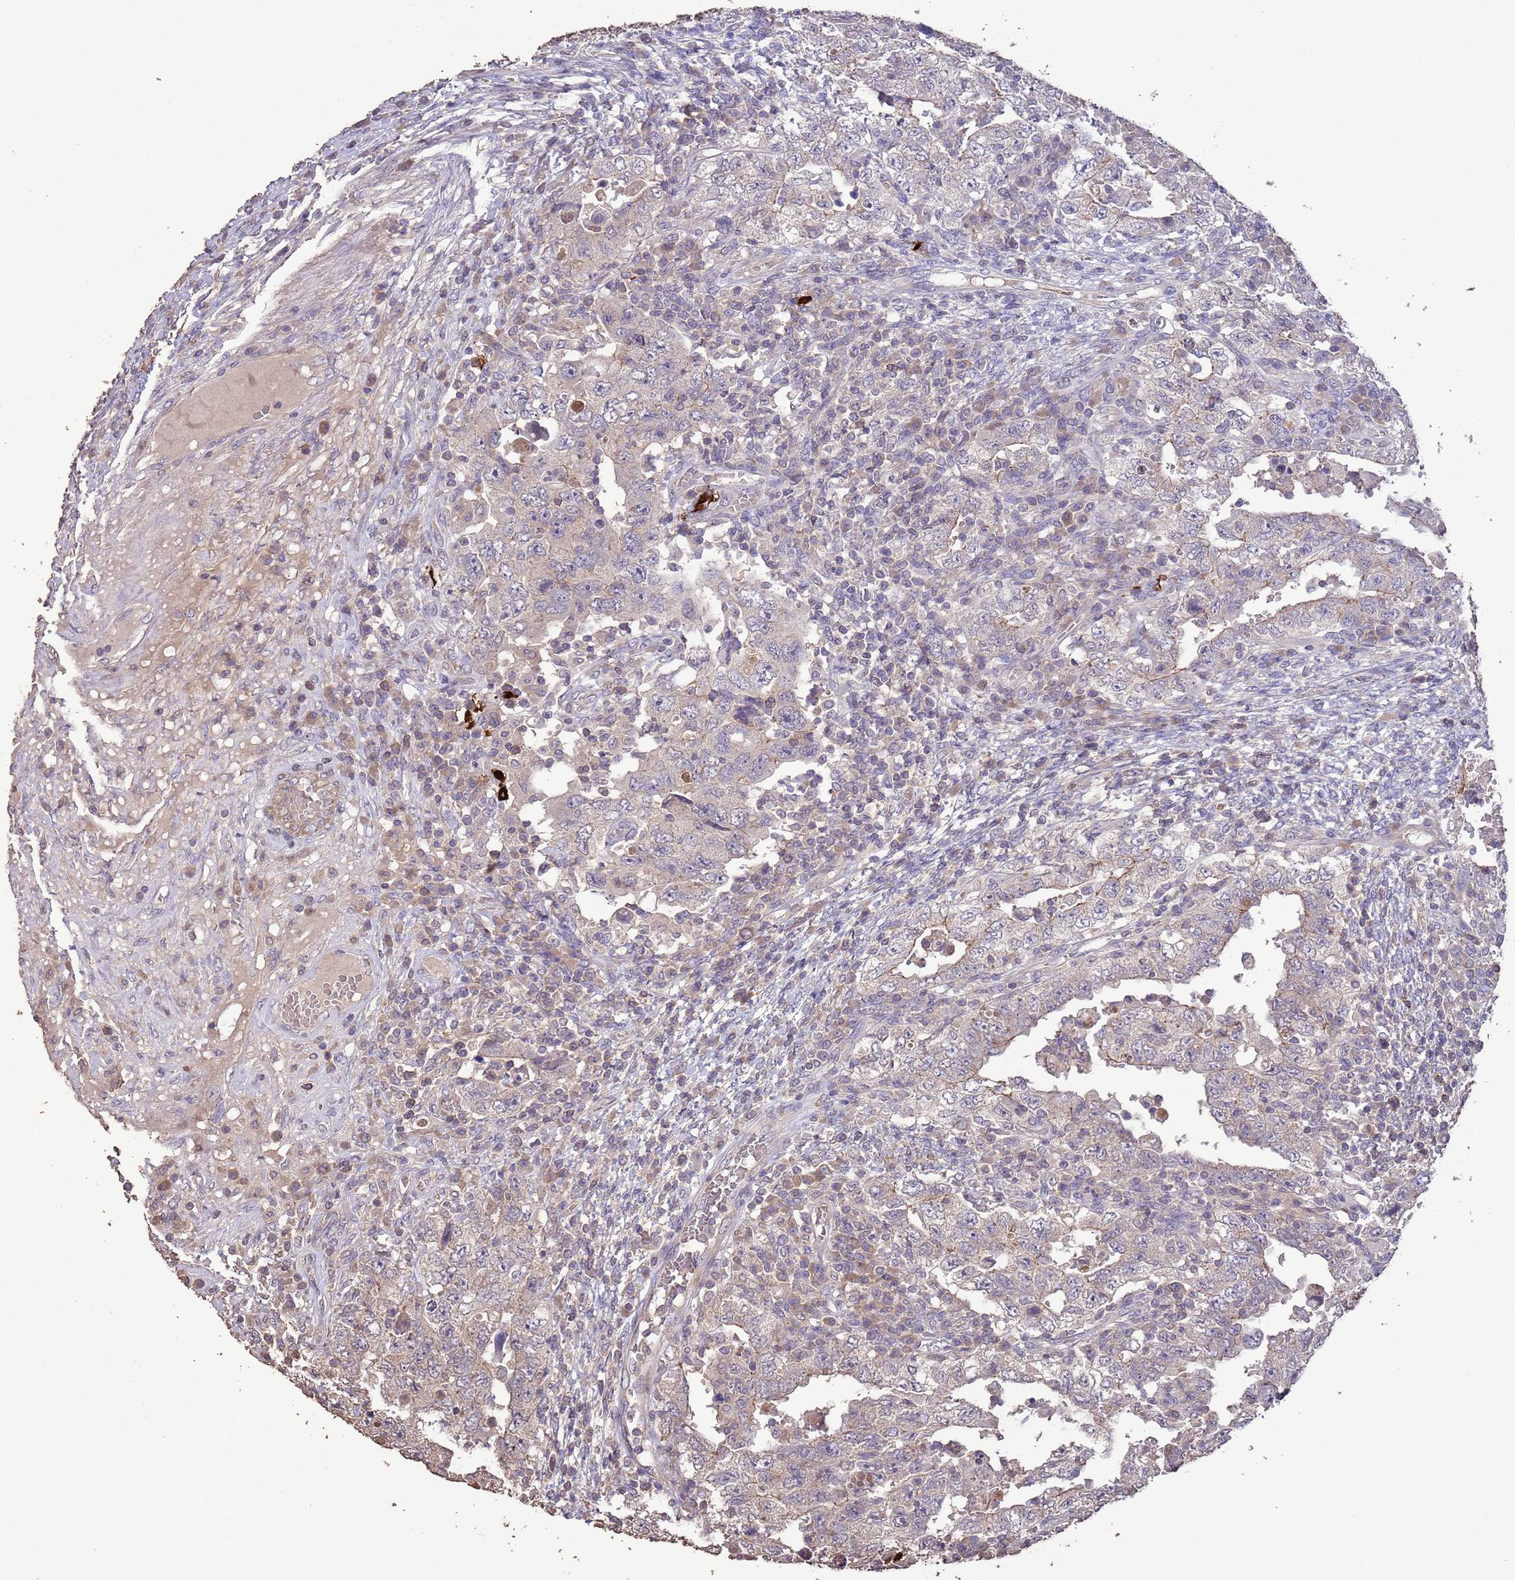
{"staining": {"intensity": "weak", "quantity": "<25%", "location": "cytoplasmic/membranous"}, "tissue": "testis cancer", "cell_type": "Tumor cells", "image_type": "cancer", "snomed": [{"axis": "morphology", "description": "Carcinoma, Embryonal, NOS"}, {"axis": "topography", "description": "Testis"}], "caption": "High power microscopy histopathology image of an IHC histopathology image of embryonal carcinoma (testis), revealing no significant staining in tumor cells. The staining is performed using DAB (3,3'-diaminobenzidine) brown chromogen with nuclei counter-stained in using hematoxylin.", "gene": "SLC9B2", "patient": {"sex": "male", "age": 26}}